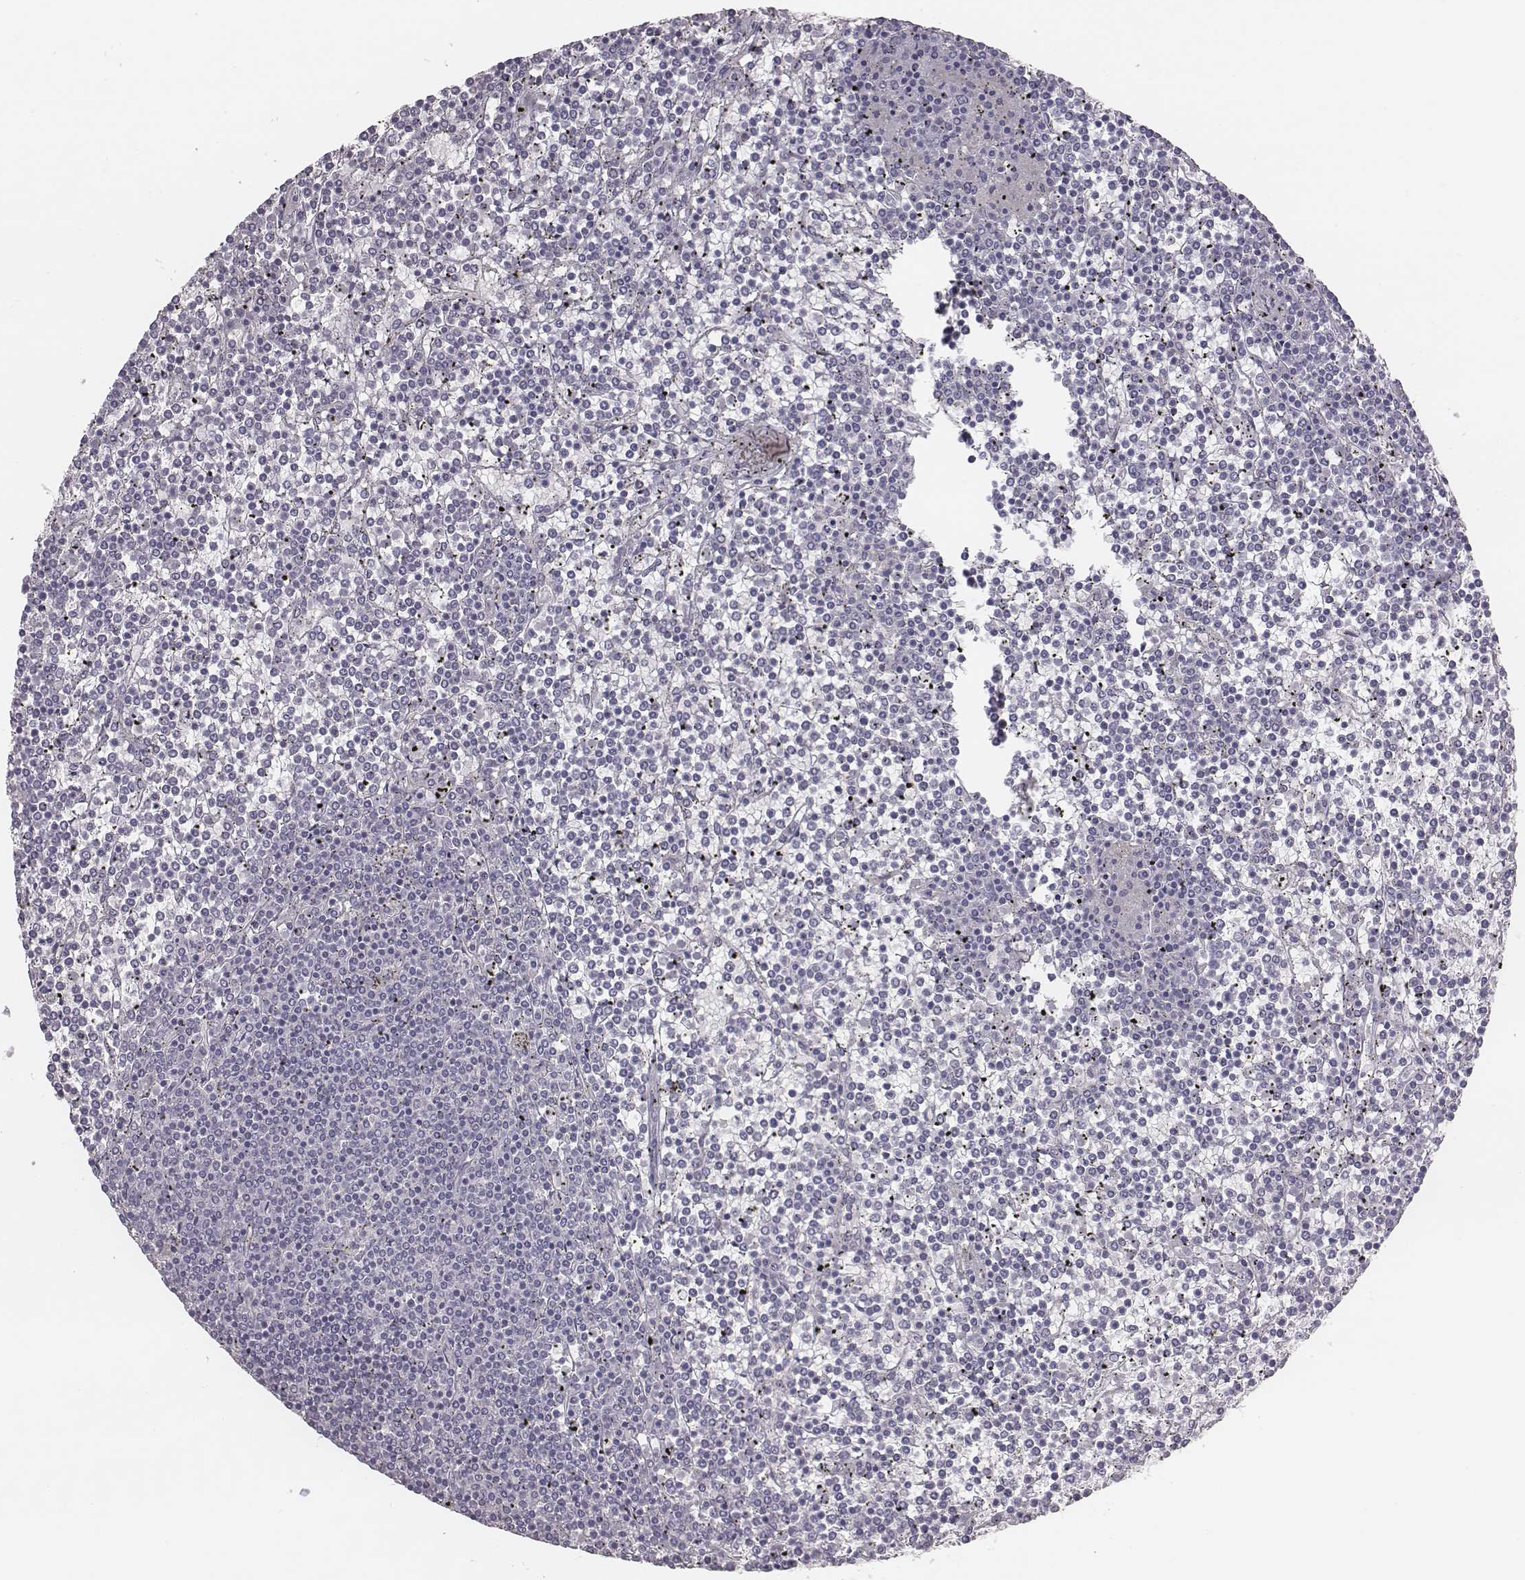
{"staining": {"intensity": "negative", "quantity": "none", "location": "none"}, "tissue": "lymphoma", "cell_type": "Tumor cells", "image_type": "cancer", "snomed": [{"axis": "morphology", "description": "Malignant lymphoma, non-Hodgkin's type, Low grade"}, {"axis": "topography", "description": "Spleen"}], "caption": "A photomicrograph of human low-grade malignant lymphoma, non-Hodgkin's type is negative for staining in tumor cells.", "gene": "CACNG4", "patient": {"sex": "female", "age": 19}}